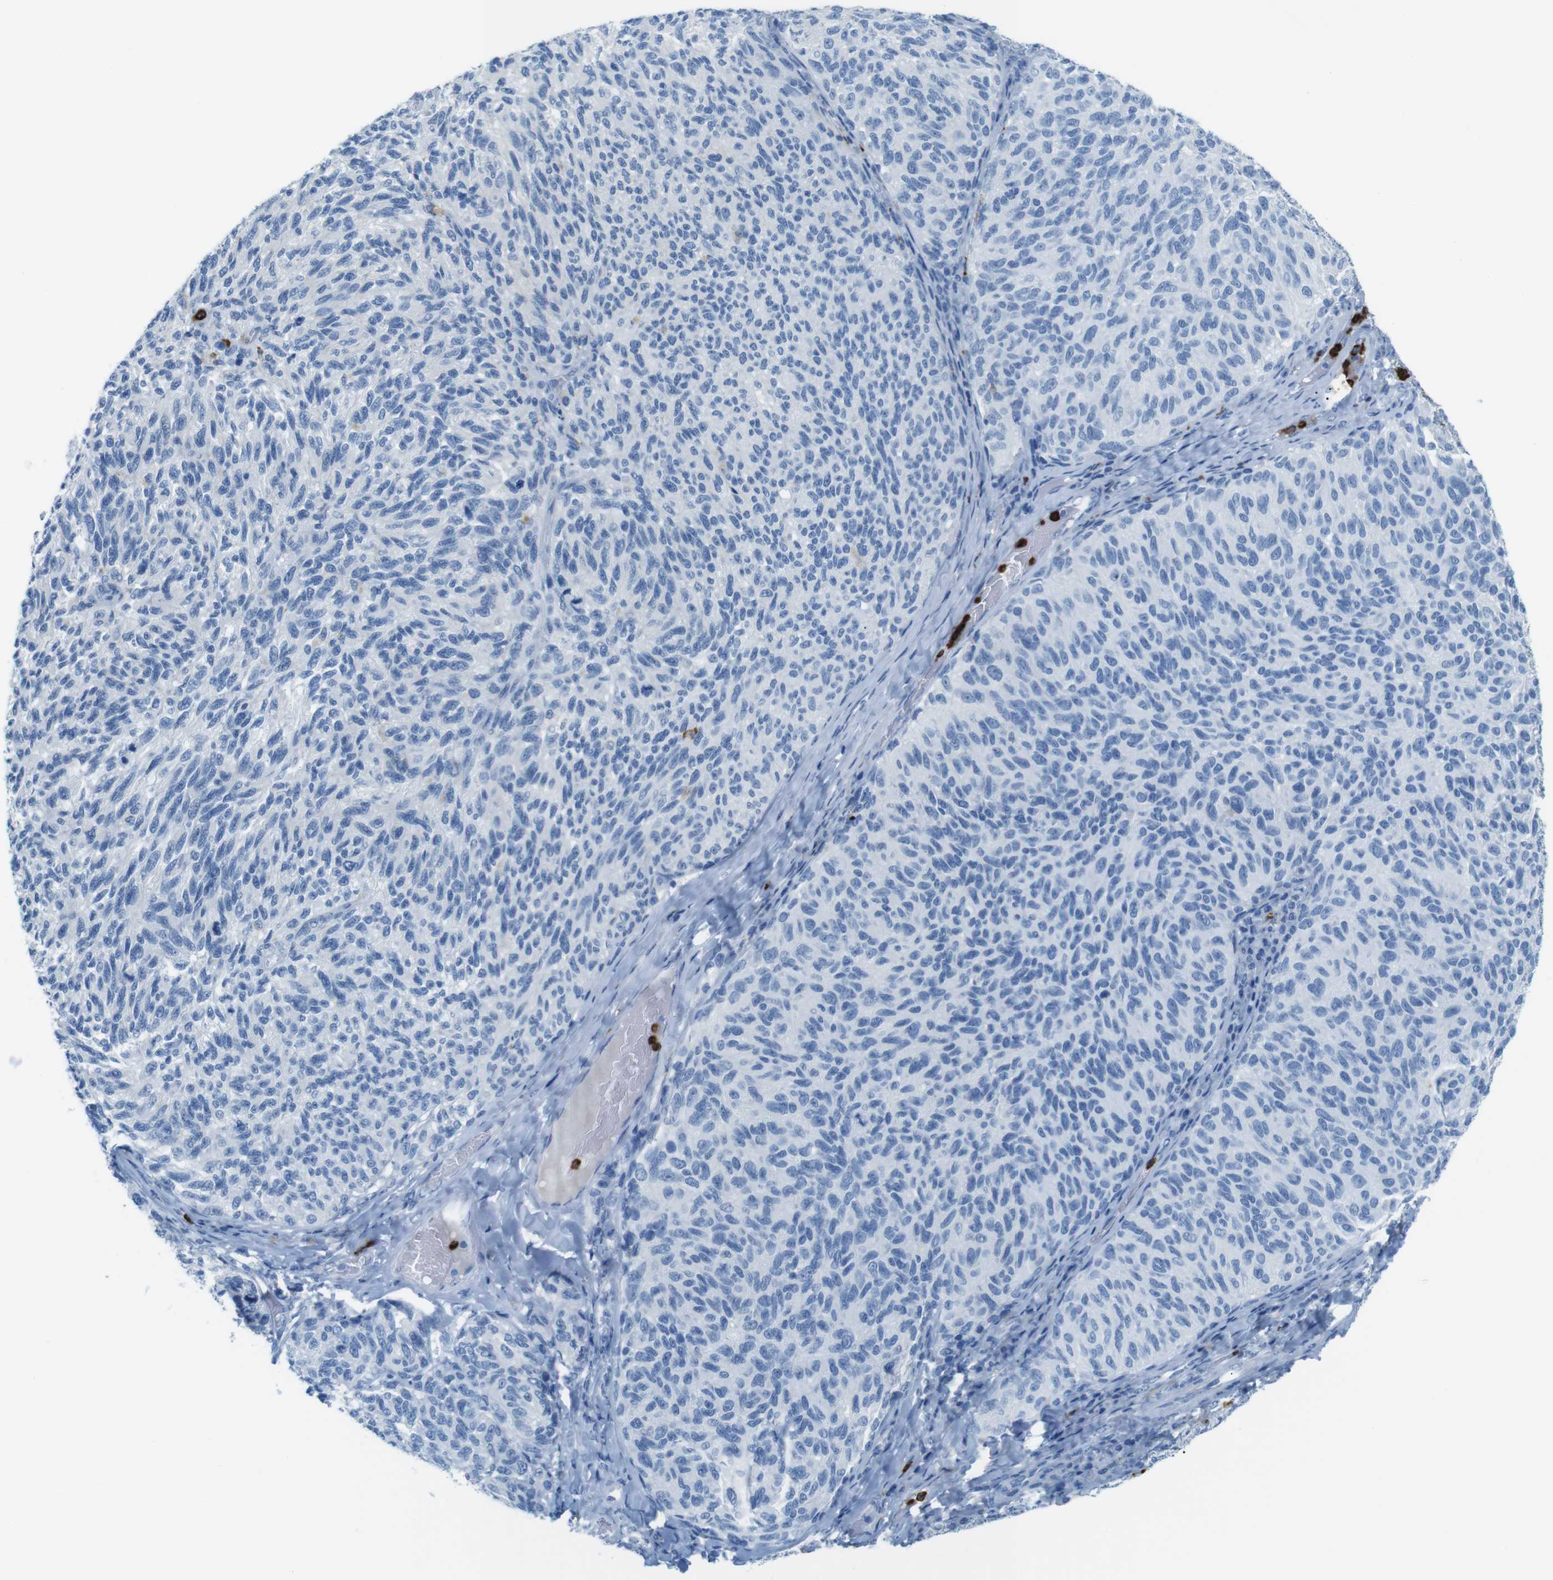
{"staining": {"intensity": "negative", "quantity": "none", "location": "none"}, "tissue": "melanoma", "cell_type": "Tumor cells", "image_type": "cancer", "snomed": [{"axis": "morphology", "description": "Malignant melanoma, NOS"}, {"axis": "topography", "description": "Skin"}], "caption": "The immunohistochemistry (IHC) photomicrograph has no significant positivity in tumor cells of melanoma tissue. (DAB (3,3'-diaminobenzidine) immunohistochemistry (IHC), high magnification).", "gene": "MCEMP1", "patient": {"sex": "female", "age": 73}}